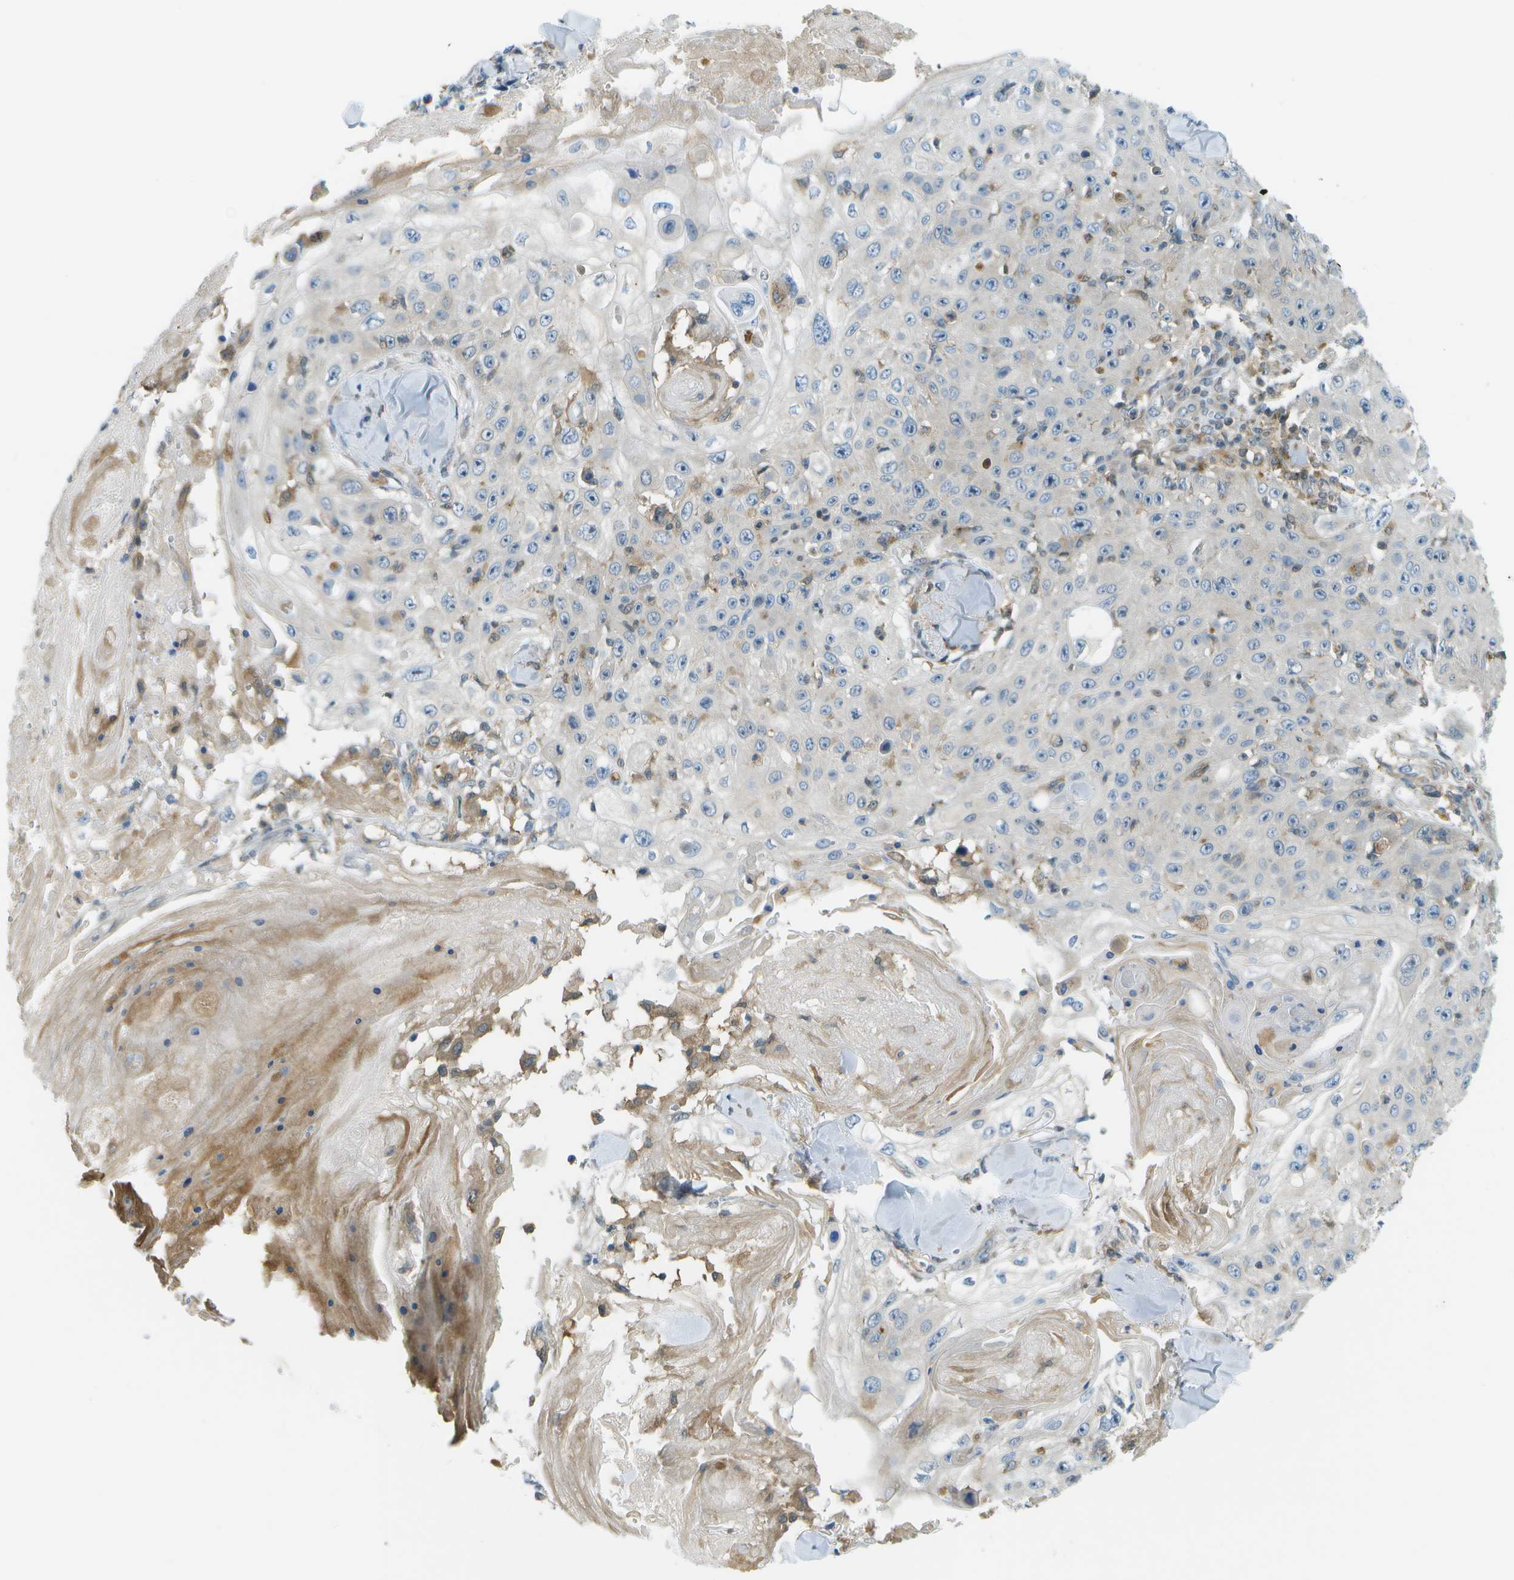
{"staining": {"intensity": "negative", "quantity": "none", "location": "none"}, "tissue": "skin cancer", "cell_type": "Tumor cells", "image_type": "cancer", "snomed": [{"axis": "morphology", "description": "Squamous cell carcinoma, NOS"}, {"axis": "topography", "description": "Skin"}], "caption": "Immunohistochemical staining of skin cancer displays no significant positivity in tumor cells.", "gene": "CDH23", "patient": {"sex": "male", "age": 86}}